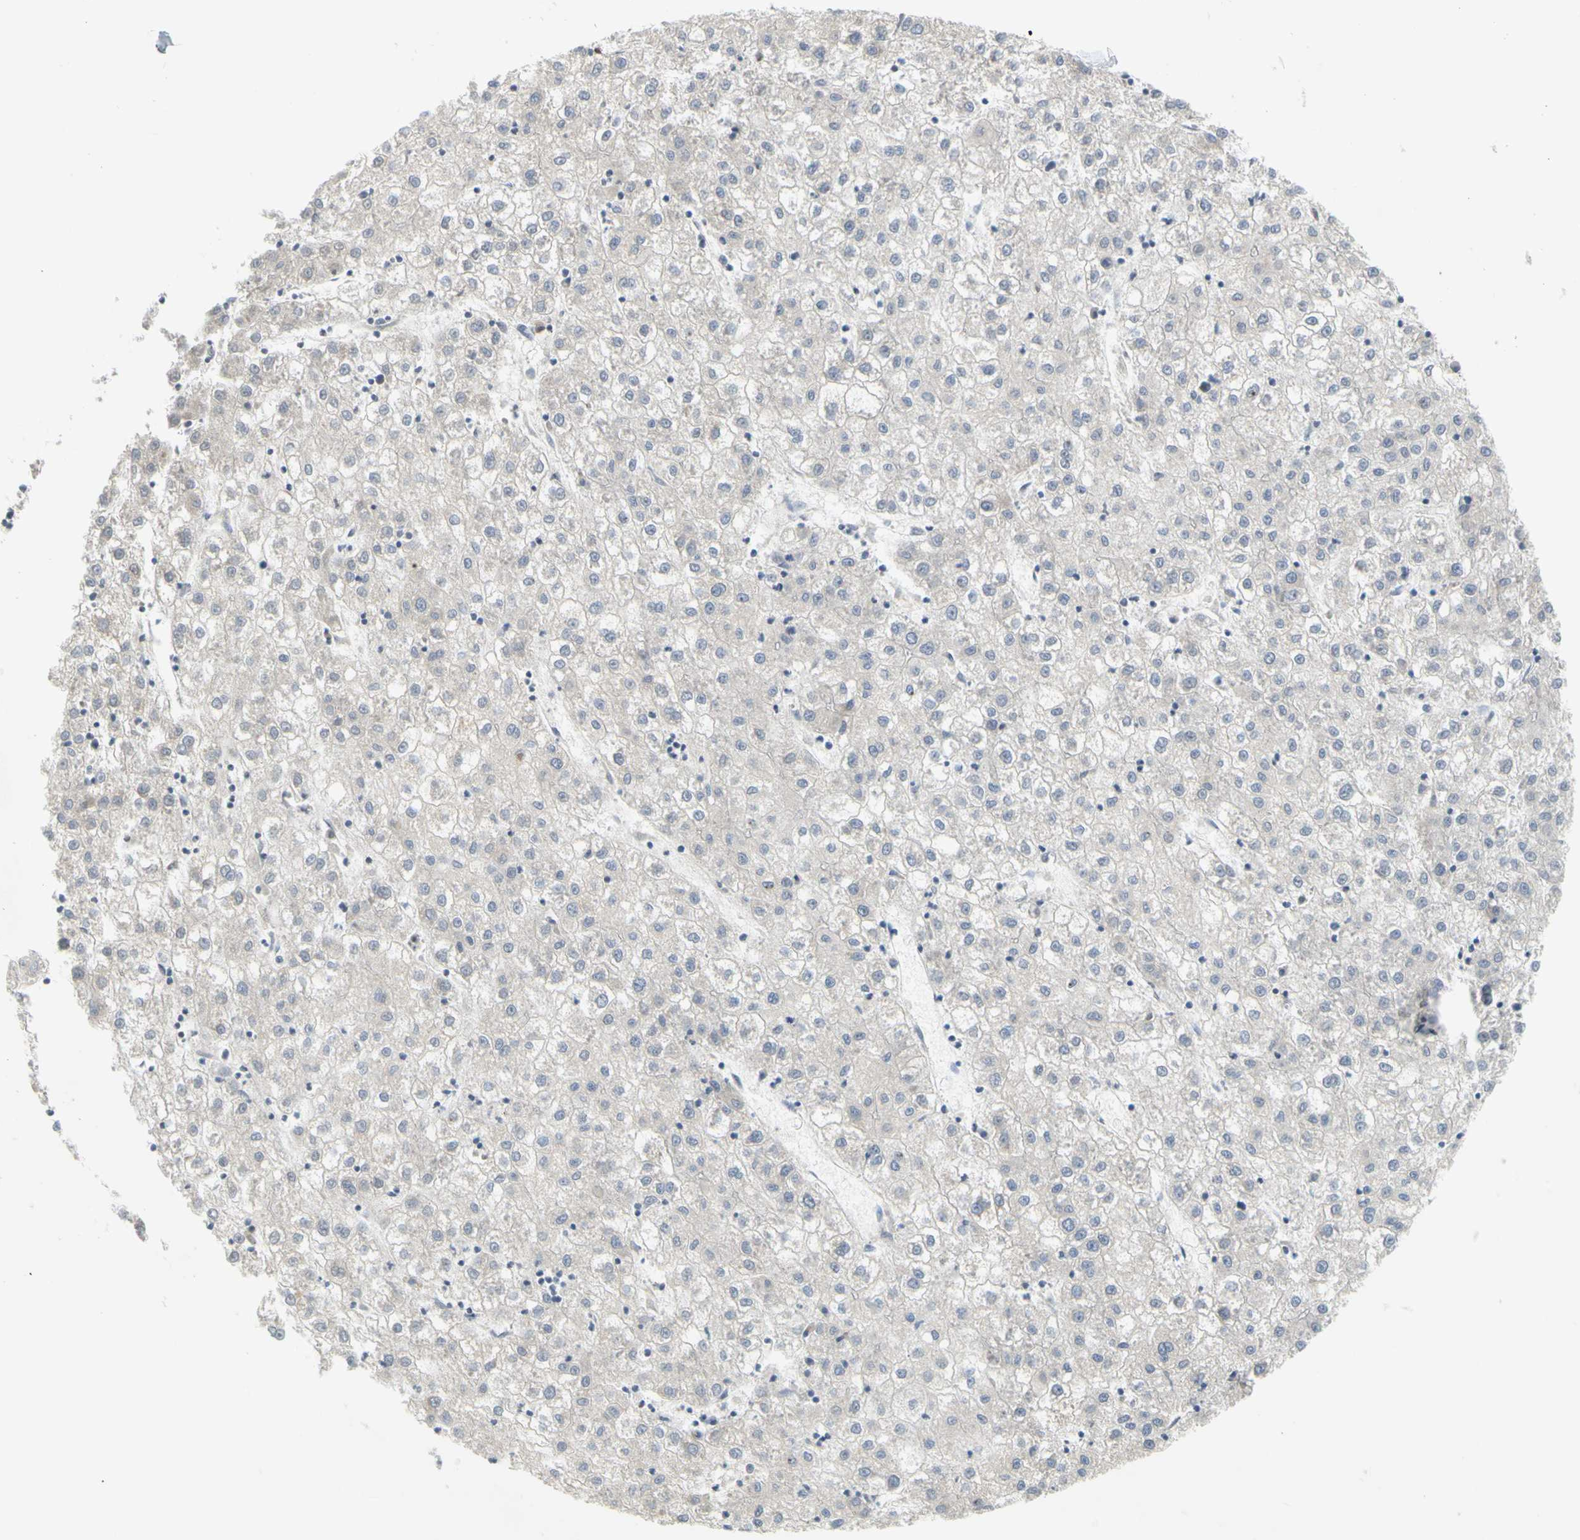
{"staining": {"intensity": "negative", "quantity": "none", "location": "none"}, "tissue": "liver cancer", "cell_type": "Tumor cells", "image_type": "cancer", "snomed": [{"axis": "morphology", "description": "Carcinoma, Hepatocellular, NOS"}, {"axis": "topography", "description": "Liver"}], "caption": "Liver hepatocellular carcinoma was stained to show a protein in brown. There is no significant positivity in tumor cells.", "gene": "CCNB2", "patient": {"sex": "male", "age": 72}}